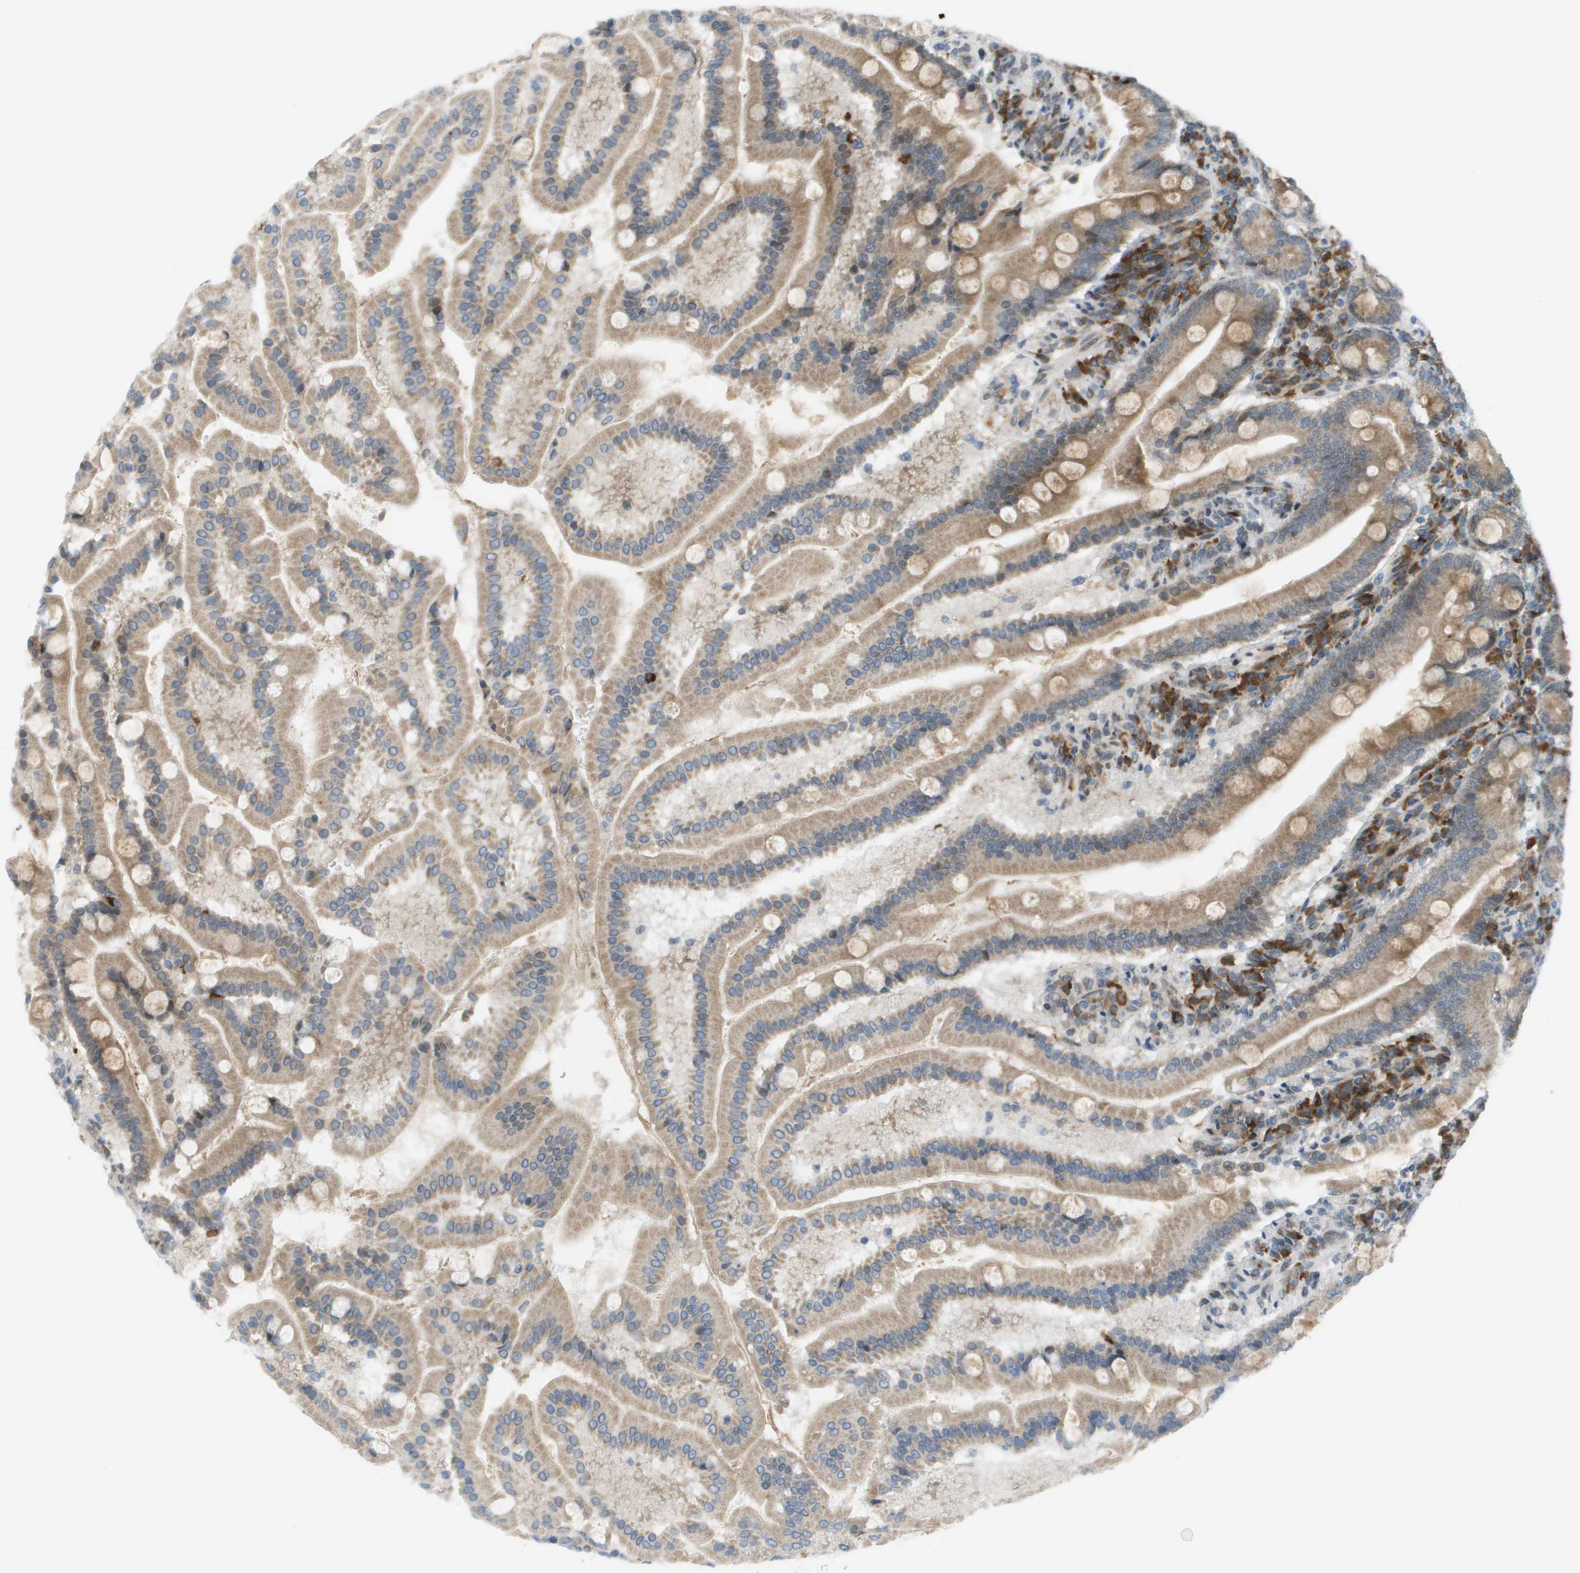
{"staining": {"intensity": "moderate", "quantity": ">75%", "location": "cytoplasmic/membranous"}, "tissue": "duodenum", "cell_type": "Glandular cells", "image_type": "normal", "snomed": [{"axis": "morphology", "description": "Normal tissue, NOS"}, {"axis": "topography", "description": "Duodenum"}], "caption": "Duodenum stained with DAB immunohistochemistry shows medium levels of moderate cytoplasmic/membranous staining in about >75% of glandular cells.", "gene": "CACNB4", "patient": {"sex": "male", "age": 50}}